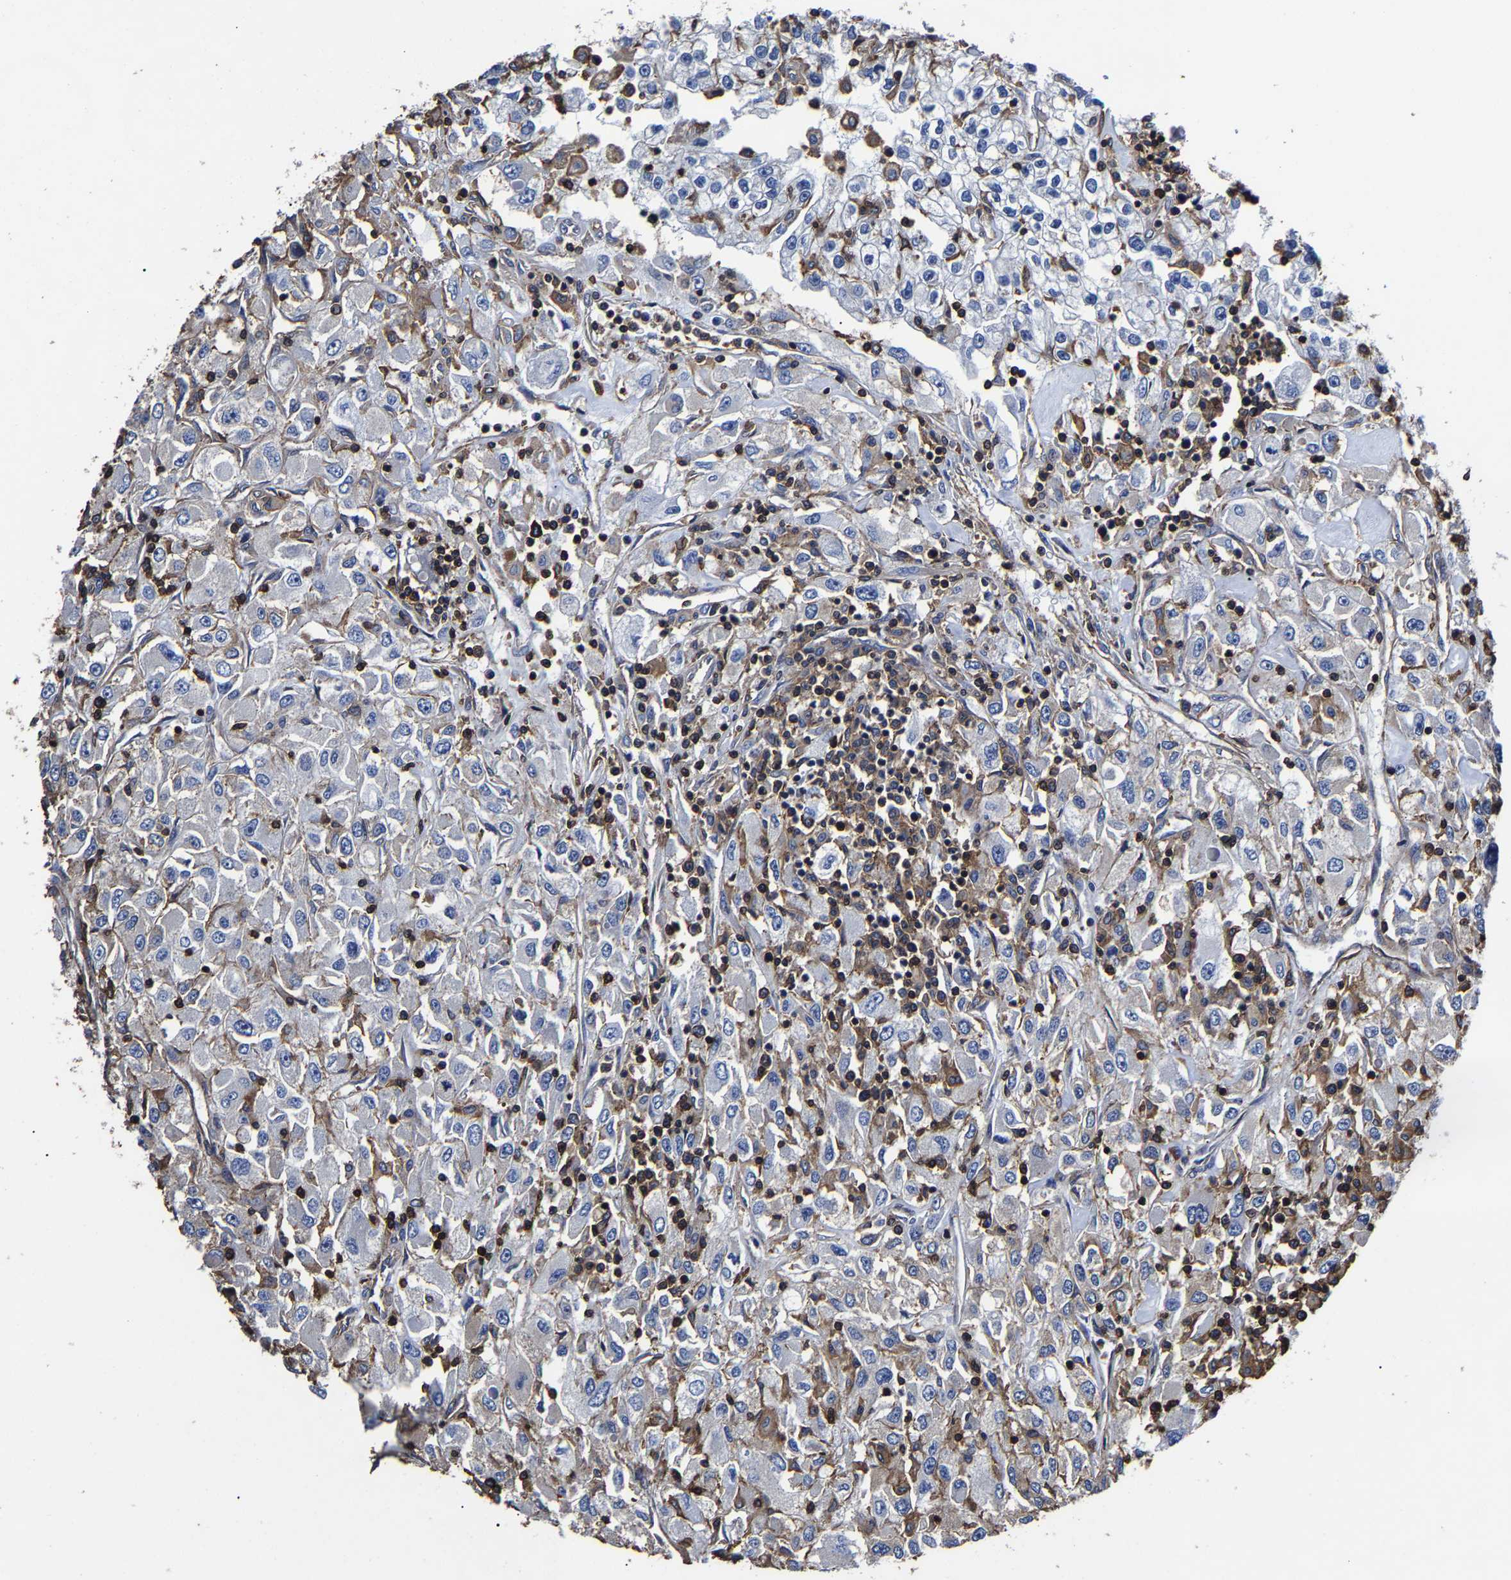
{"staining": {"intensity": "weak", "quantity": "<25%", "location": "cytoplasmic/membranous"}, "tissue": "renal cancer", "cell_type": "Tumor cells", "image_type": "cancer", "snomed": [{"axis": "morphology", "description": "Adenocarcinoma, NOS"}, {"axis": "topography", "description": "Kidney"}], "caption": "DAB immunohistochemical staining of renal cancer demonstrates no significant staining in tumor cells.", "gene": "SSH3", "patient": {"sex": "female", "age": 52}}